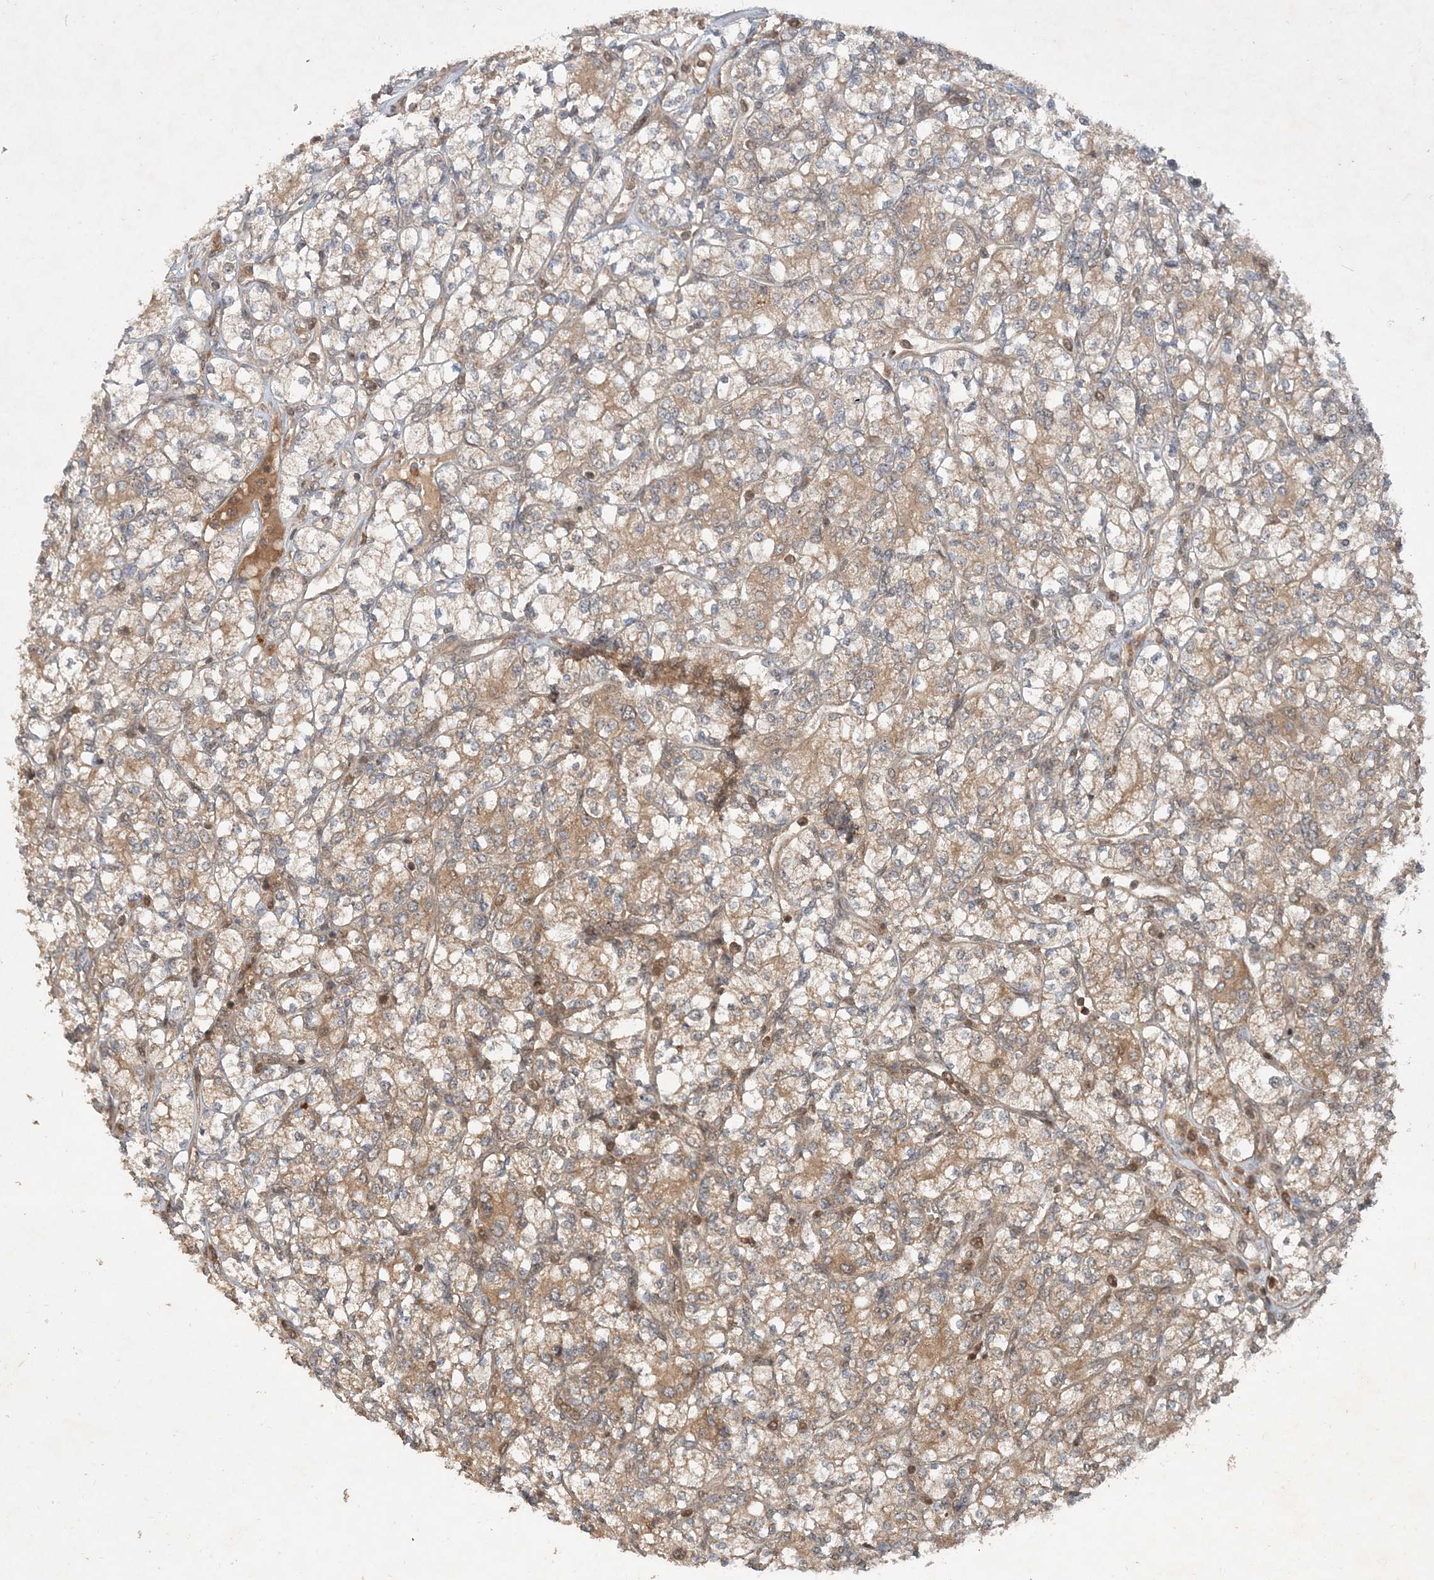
{"staining": {"intensity": "weak", "quantity": "25%-75%", "location": "cytoplasmic/membranous"}, "tissue": "renal cancer", "cell_type": "Tumor cells", "image_type": "cancer", "snomed": [{"axis": "morphology", "description": "Adenocarcinoma, NOS"}, {"axis": "topography", "description": "Kidney"}], "caption": "IHC (DAB (3,3'-diaminobenzidine)) staining of renal cancer (adenocarcinoma) shows weak cytoplasmic/membranous protein expression in approximately 25%-75% of tumor cells. The protein of interest is stained brown, and the nuclei are stained in blue (DAB IHC with brightfield microscopy, high magnification).", "gene": "UBR3", "patient": {"sex": "male", "age": 77}}